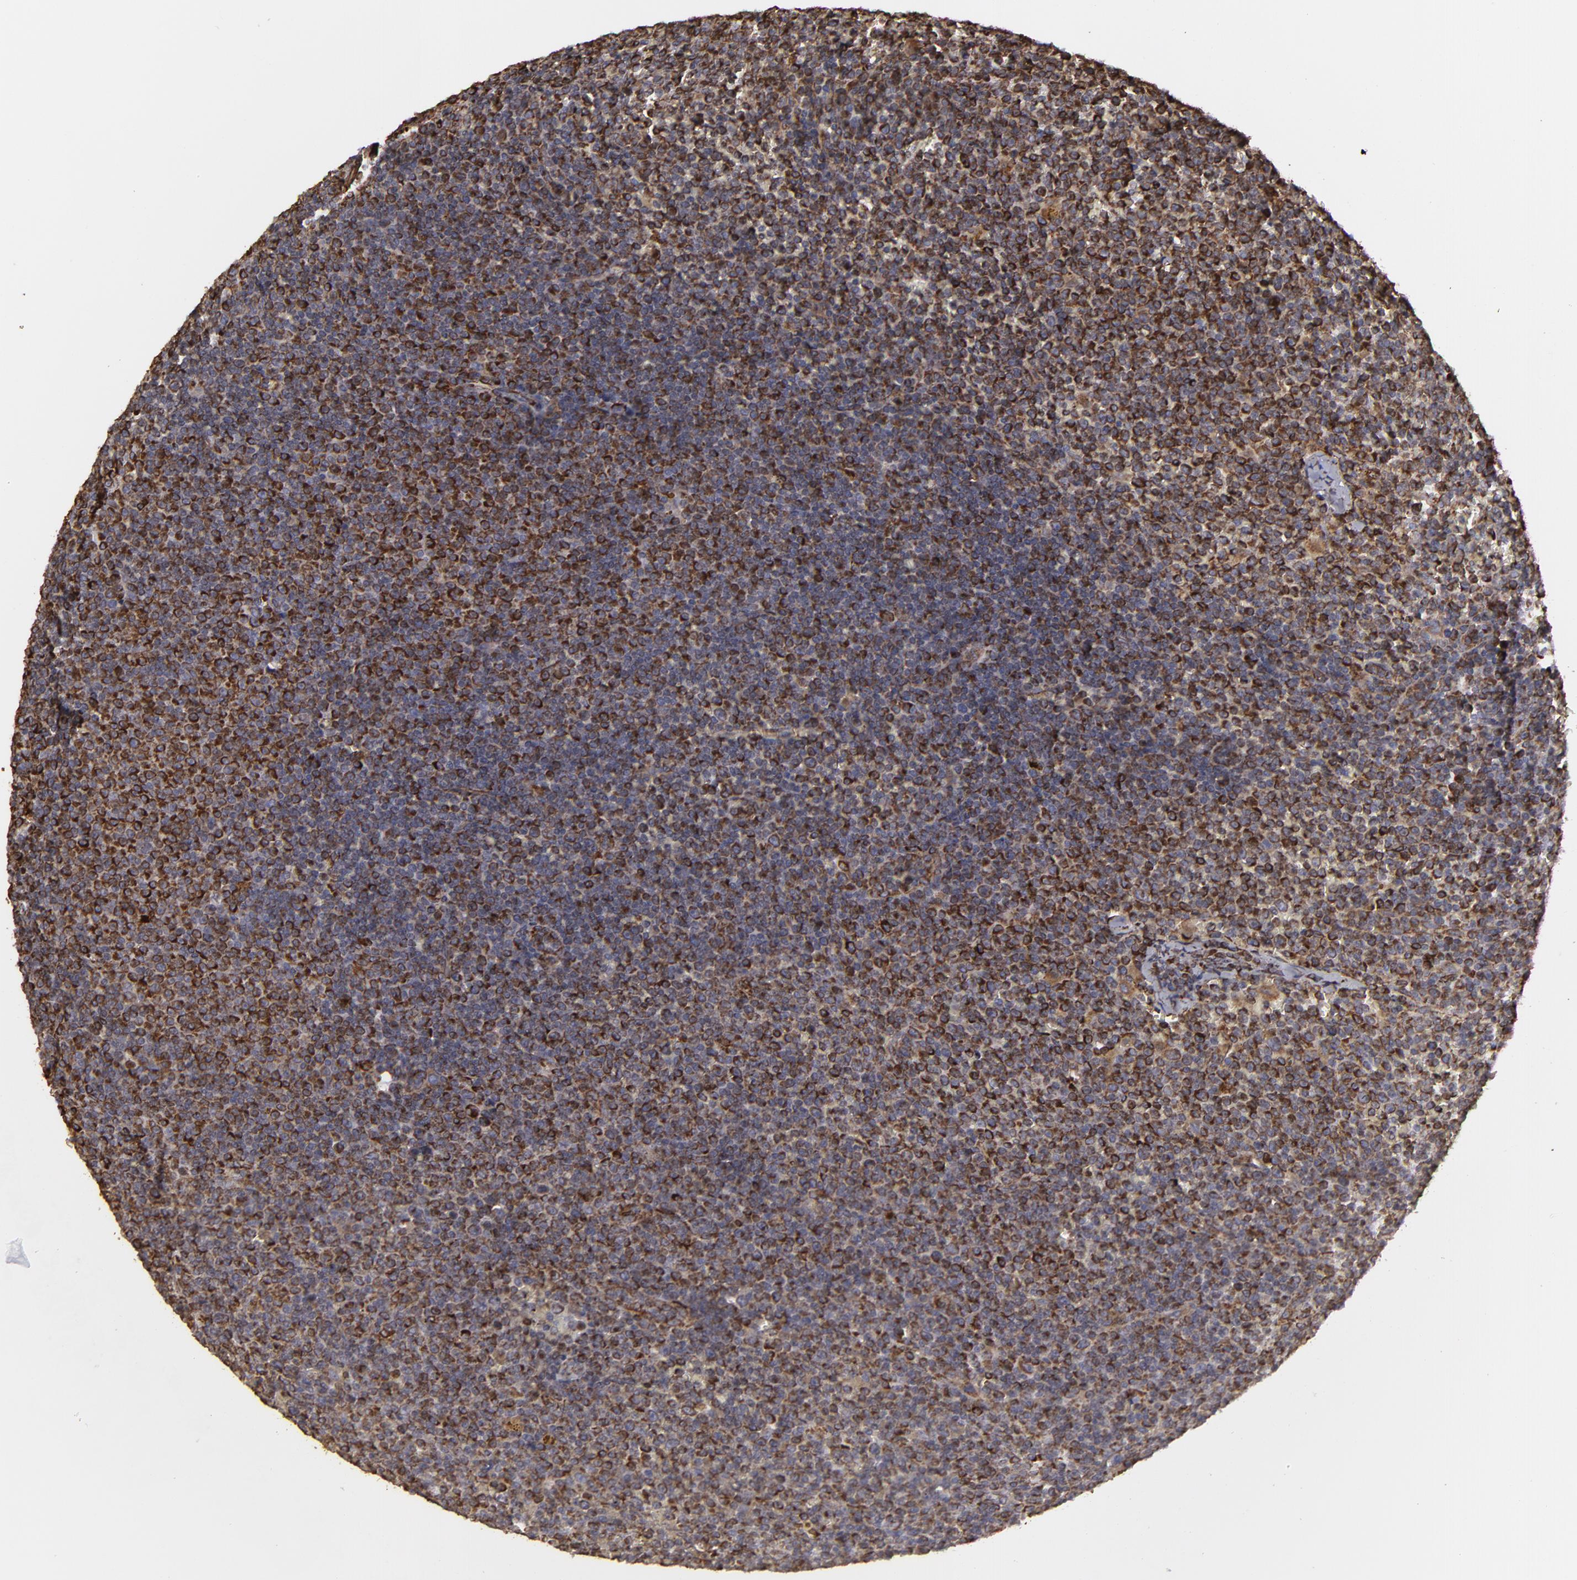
{"staining": {"intensity": "strong", "quantity": "25%-75%", "location": "cytoplasmic/membranous"}, "tissue": "lymphoma", "cell_type": "Tumor cells", "image_type": "cancer", "snomed": [{"axis": "morphology", "description": "Malignant lymphoma, non-Hodgkin's type, Low grade"}, {"axis": "topography", "description": "Lymph node"}], "caption": "Human low-grade malignant lymphoma, non-Hodgkin's type stained with a brown dye exhibits strong cytoplasmic/membranous positive positivity in about 25%-75% of tumor cells.", "gene": "CYB5R3", "patient": {"sex": "male", "age": 50}}